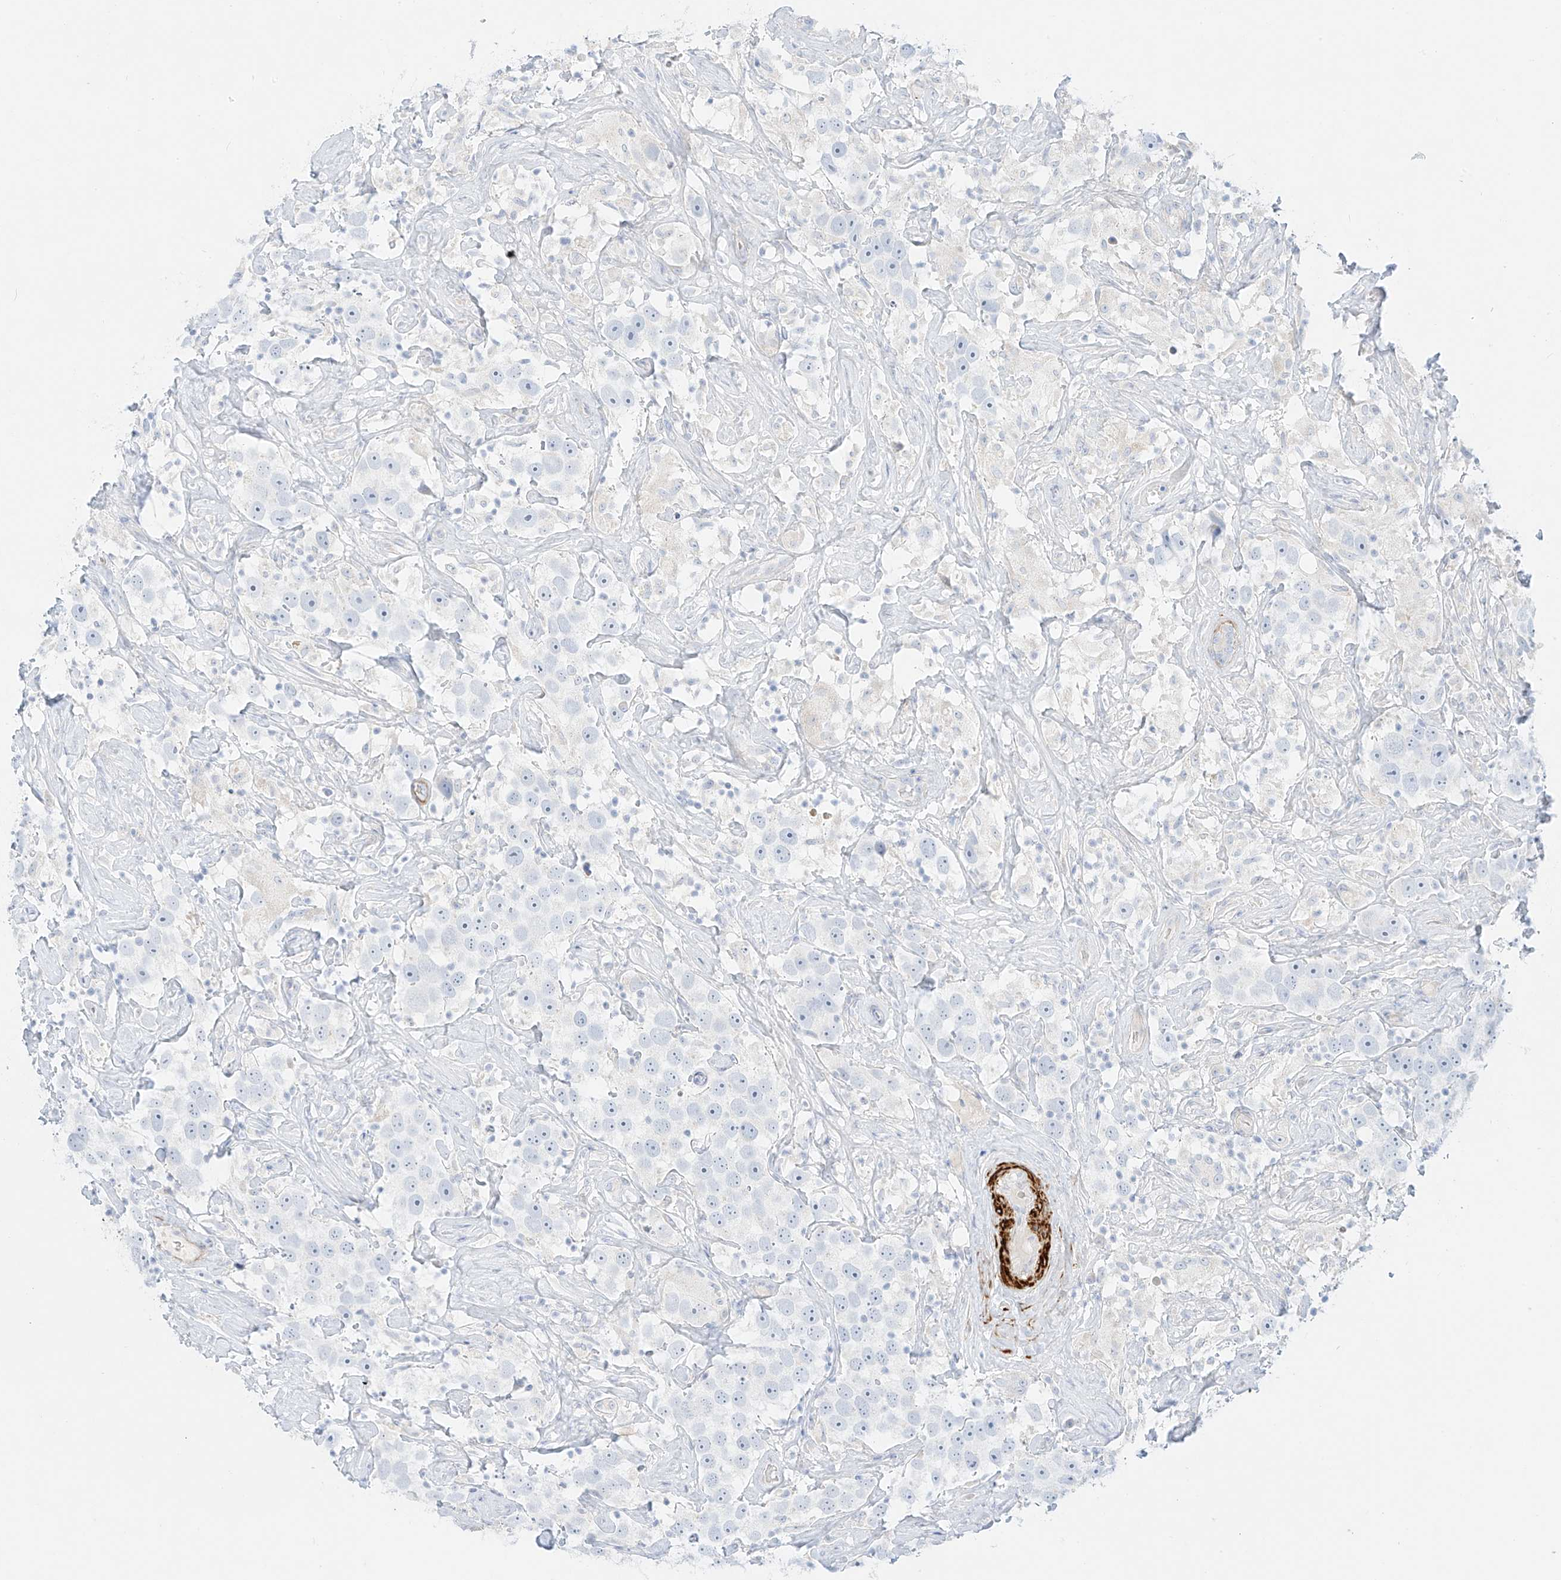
{"staining": {"intensity": "negative", "quantity": "none", "location": "none"}, "tissue": "testis cancer", "cell_type": "Tumor cells", "image_type": "cancer", "snomed": [{"axis": "morphology", "description": "Seminoma, NOS"}, {"axis": "topography", "description": "Testis"}], "caption": "An image of testis cancer (seminoma) stained for a protein displays no brown staining in tumor cells. Nuclei are stained in blue.", "gene": "ST3GAL5", "patient": {"sex": "male", "age": 49}}